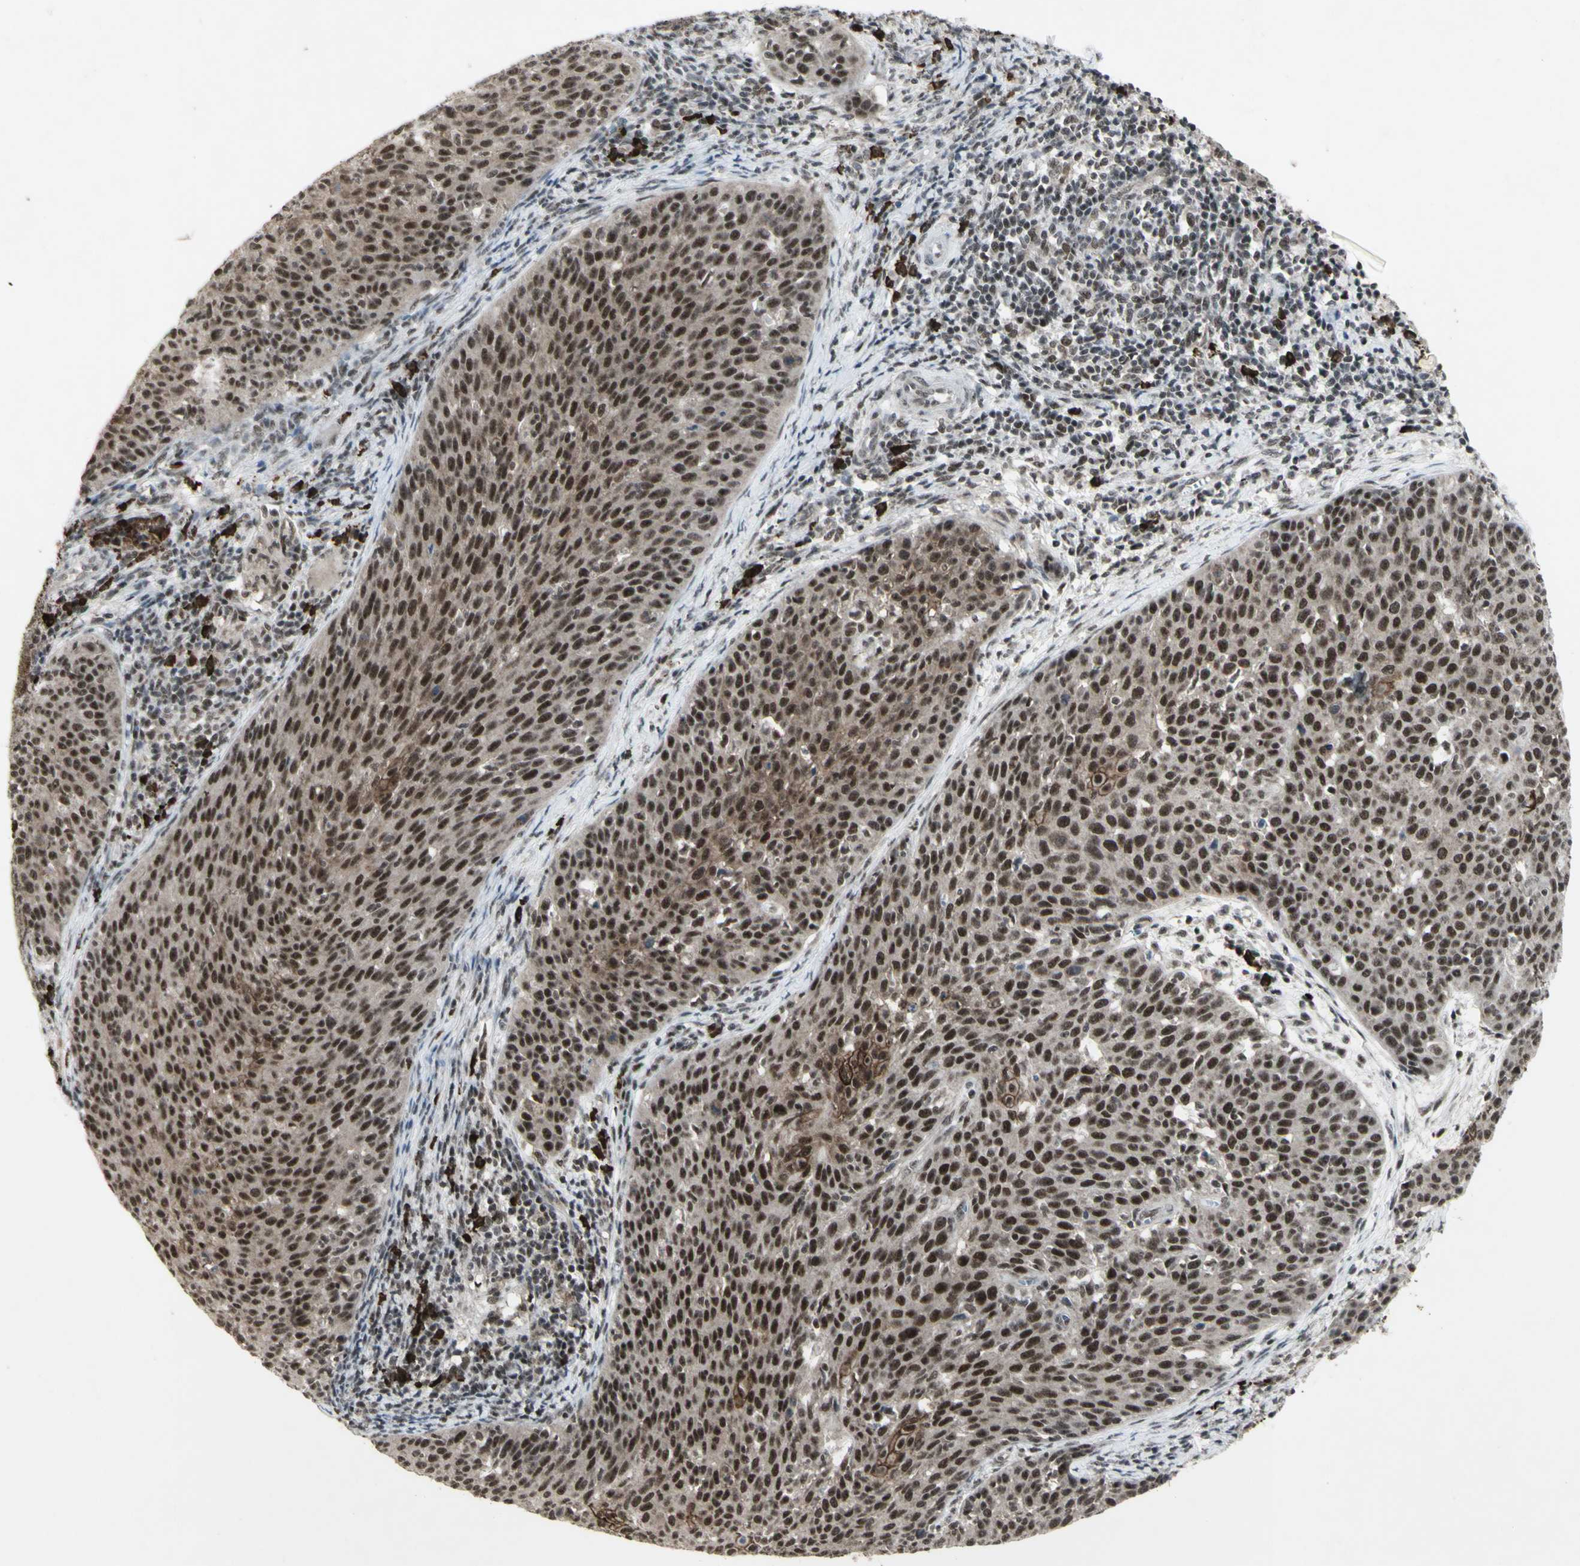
{"staining": {"intensity": "strong", "quantity": ">75%", "location": "cytoplasmic/membranous,nuclear"}, "tissue": "cervical cancer", "cell_type": "Tumor cells", "image_type": "cancer", "snomed": [{"axis": "morphology", "description": "Squamous cell carcinoma, NOS"}, {"axis": "topography", "description": "Cervix"}], "caption": "Human squamous cell carcinoma (cervical) stained for a protein (brown) displays strong cytoplasmic/membranous and nuclear positive positivity in approximately >75% of tumor cells.", "gene": "CCNT1", "patient": {"sex": "female", "age": 38}}